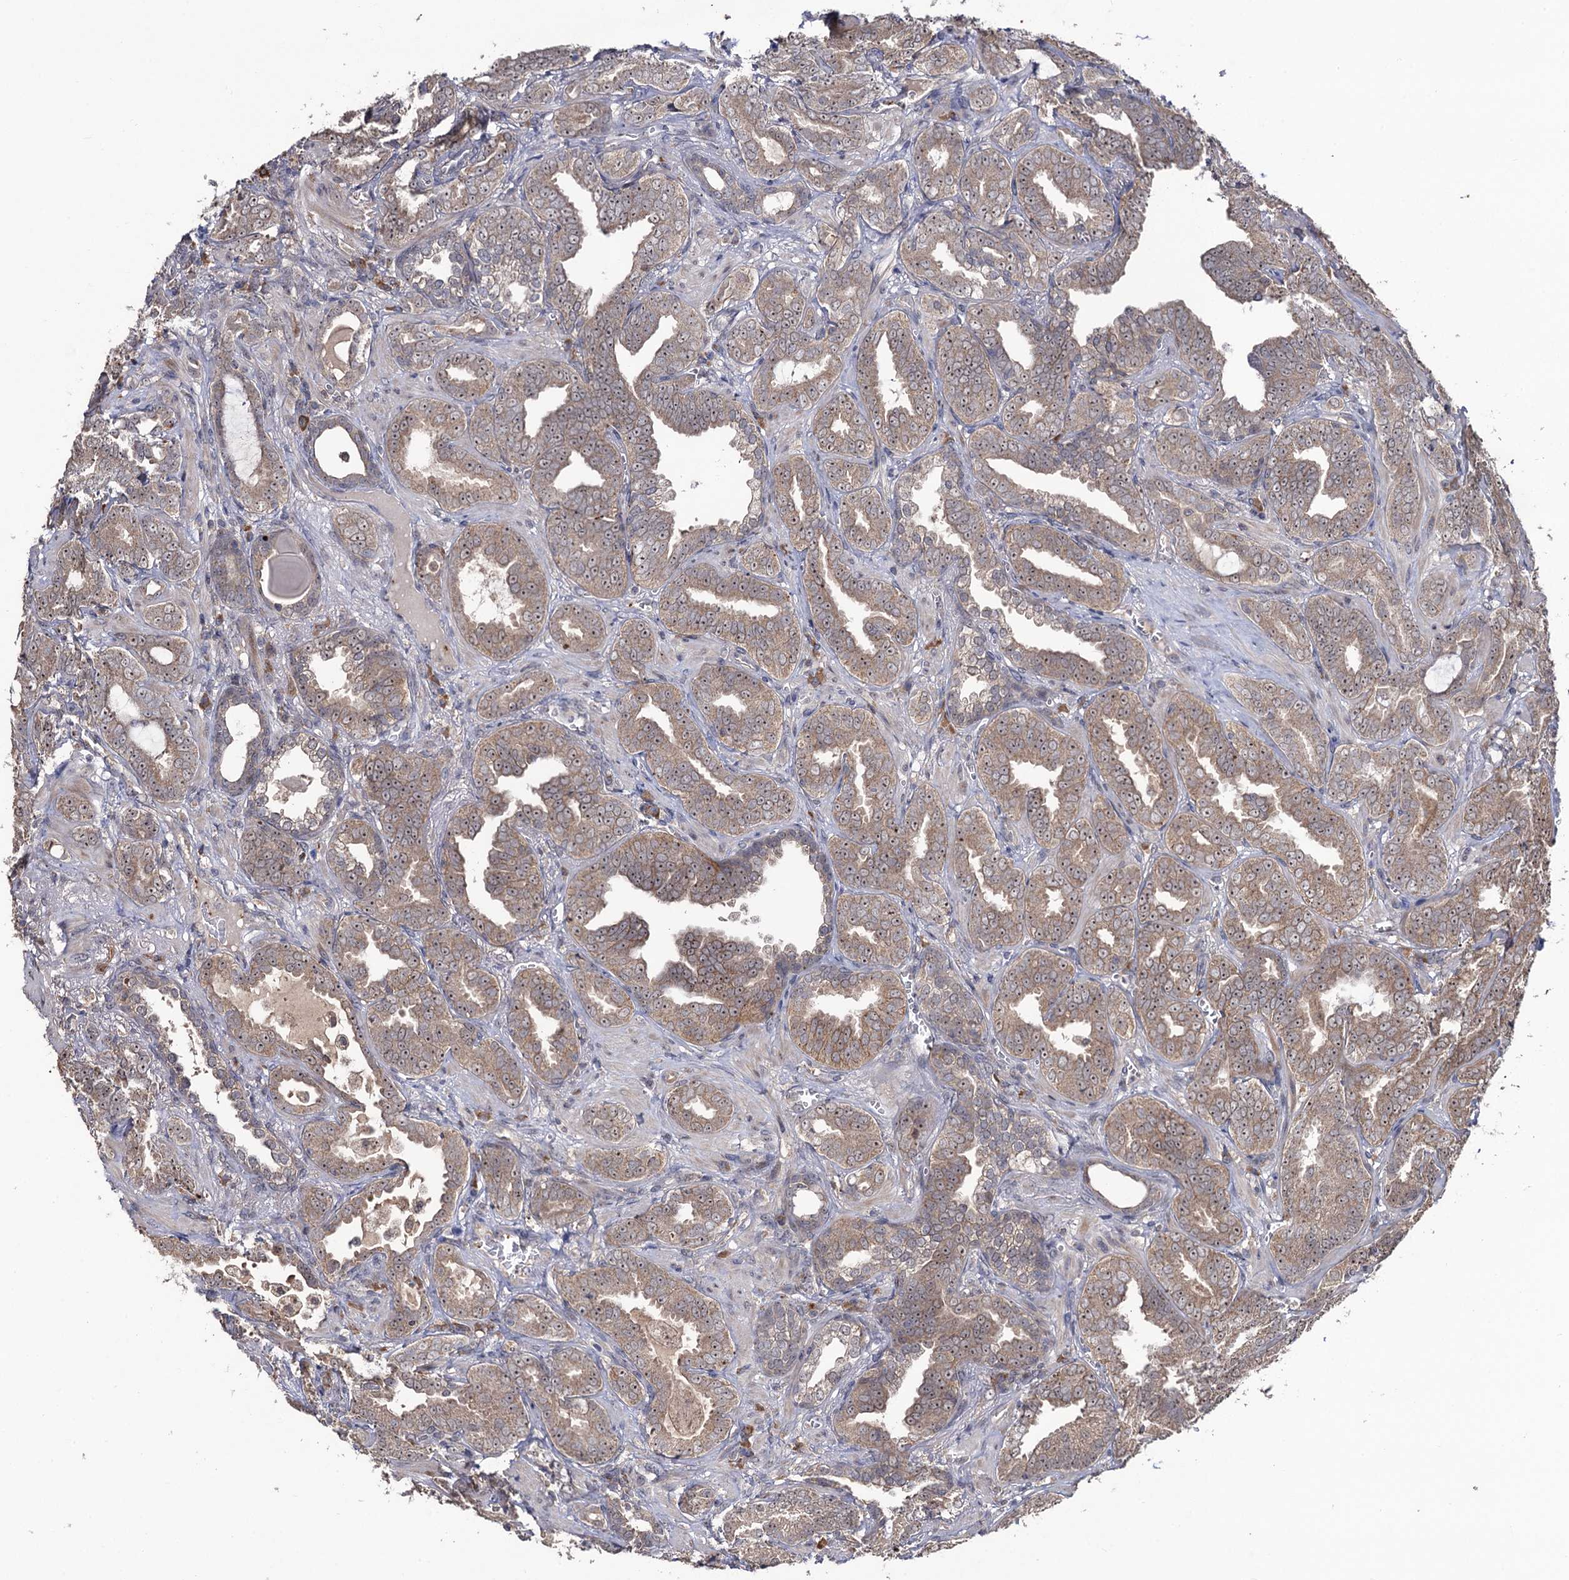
{"staining": {"intensity": "weak", "quantity": ">75%", "location": "cytoplasmic/membranous"}, "tissue": "prostate cancer", "cell_type": "Tumor cells", "image_type": "cancer", "snomed": [{"axis": "morphology", "description": "Adenocarcinoma, High grade"}, {"axis": "topography", "description": "Prostate and seminal vesicle, NOS"}], "caption": "This micrograph reveals prostate adenocarcinoma (high-grade) stained with immunohistochemistry (IHC) to label a protein in brown. The cytoplasmic/membranous of tumor cells show weak positivity for the protein. Nuclei are counter-stained blue.", "gene": "LRRC63", "patient": {"sex": "male", "age": 67}}